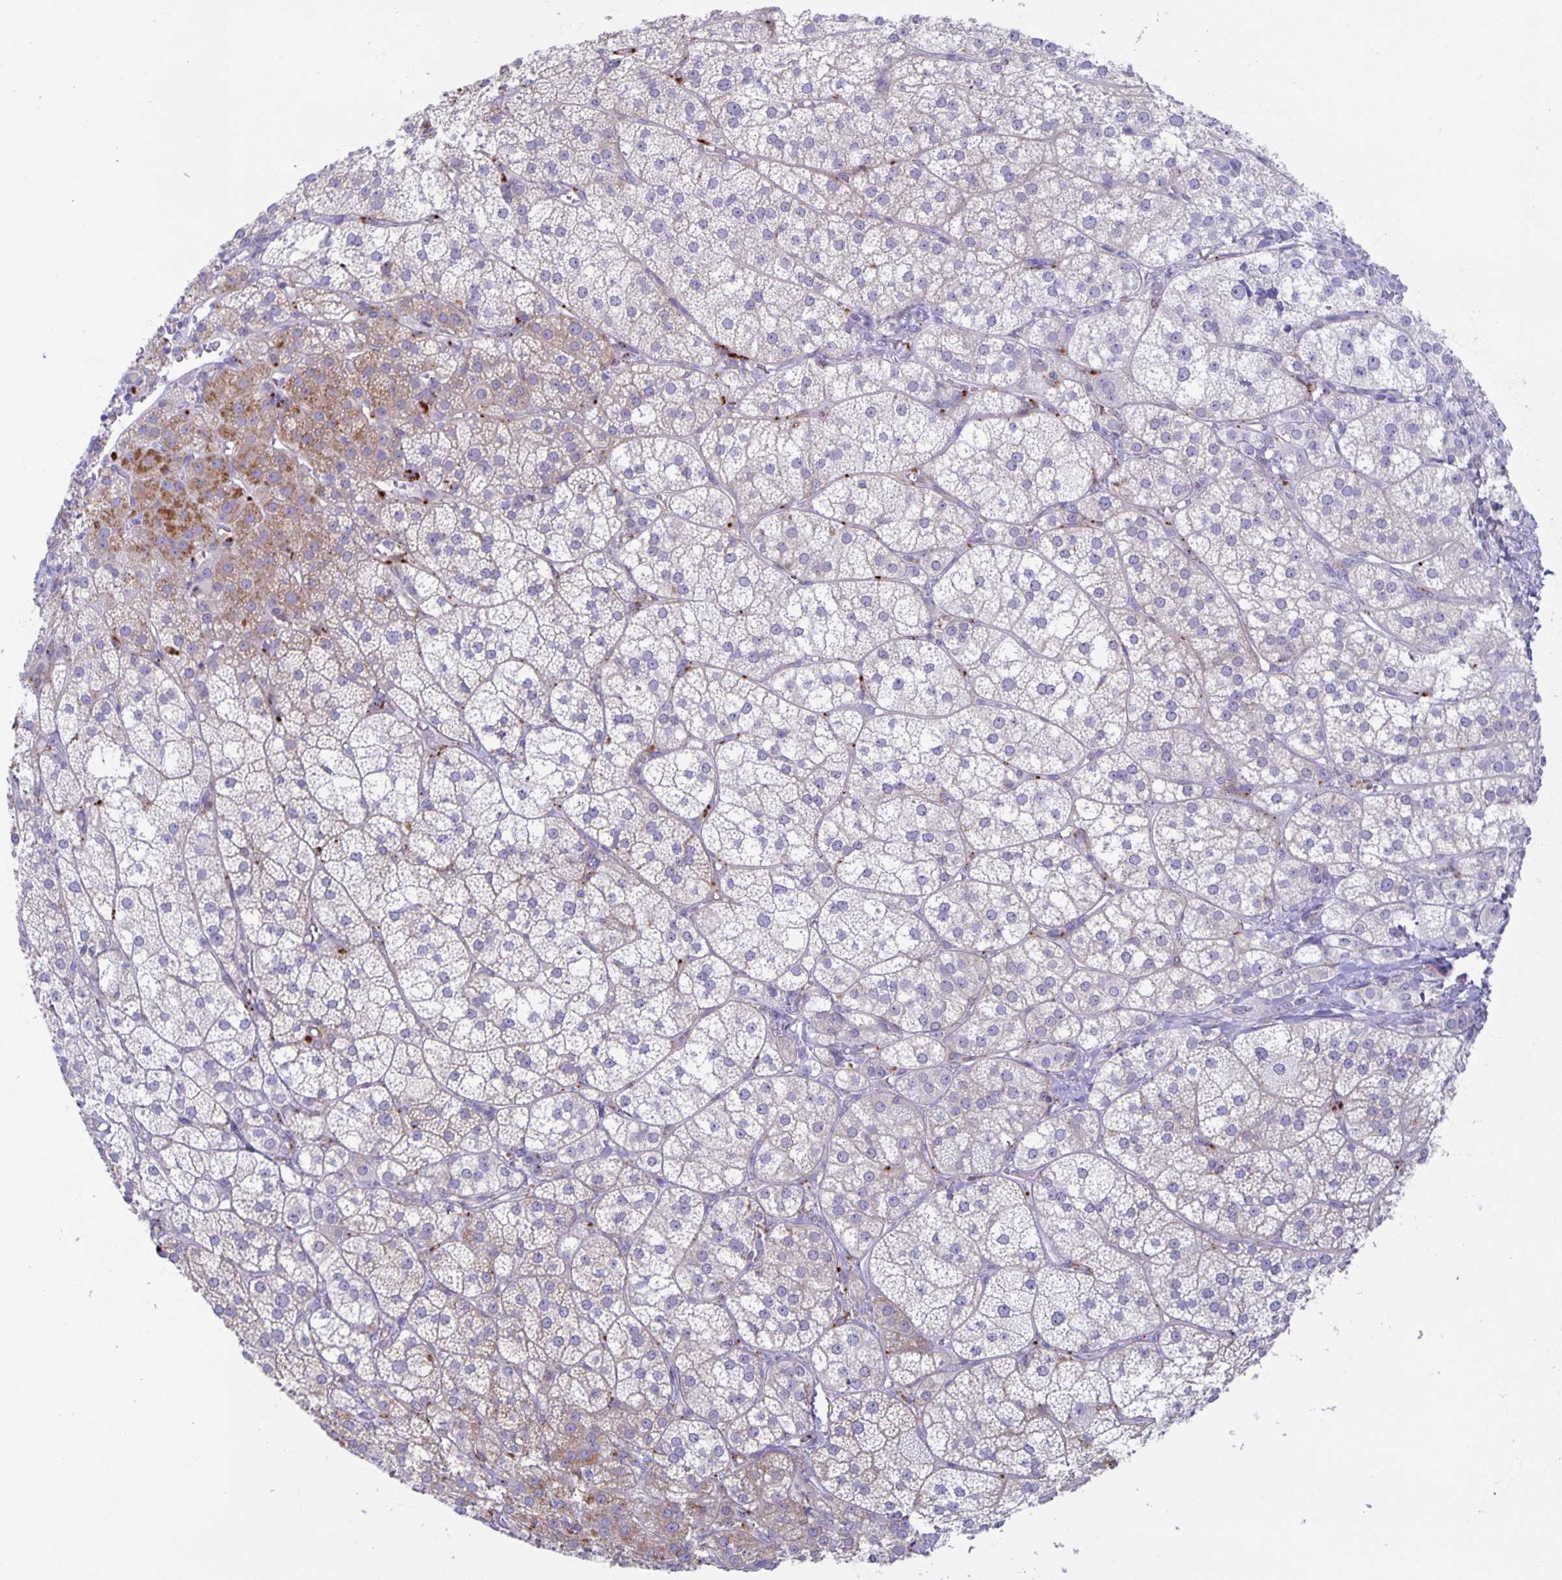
{"staining": {"intensity": "moderate", "quantity": "<25%", "location": "cytoplasmic/membranous"}, "tissue": "adrenal gland", "cell_type": "Glandular cells", "image_type": "normal", "snomed": [{"axis": "morphology", "description": "Normal tissue, NOS"}, {"axis": "topography", "description": "Adrenal gland"}], "caption": "A high-resolution histopathology image shows IHC staining of benign adrenal gland, which shows moderate cytoplasmic/membranous positivity in about <25% of glandular cells. The protein is stained brown, and the nuclei are stained in blue (DAB IHC with brightfield microscopy, high magnification).", "gene": "LIPA", "patient": {"sex": "female", "age": 60}}